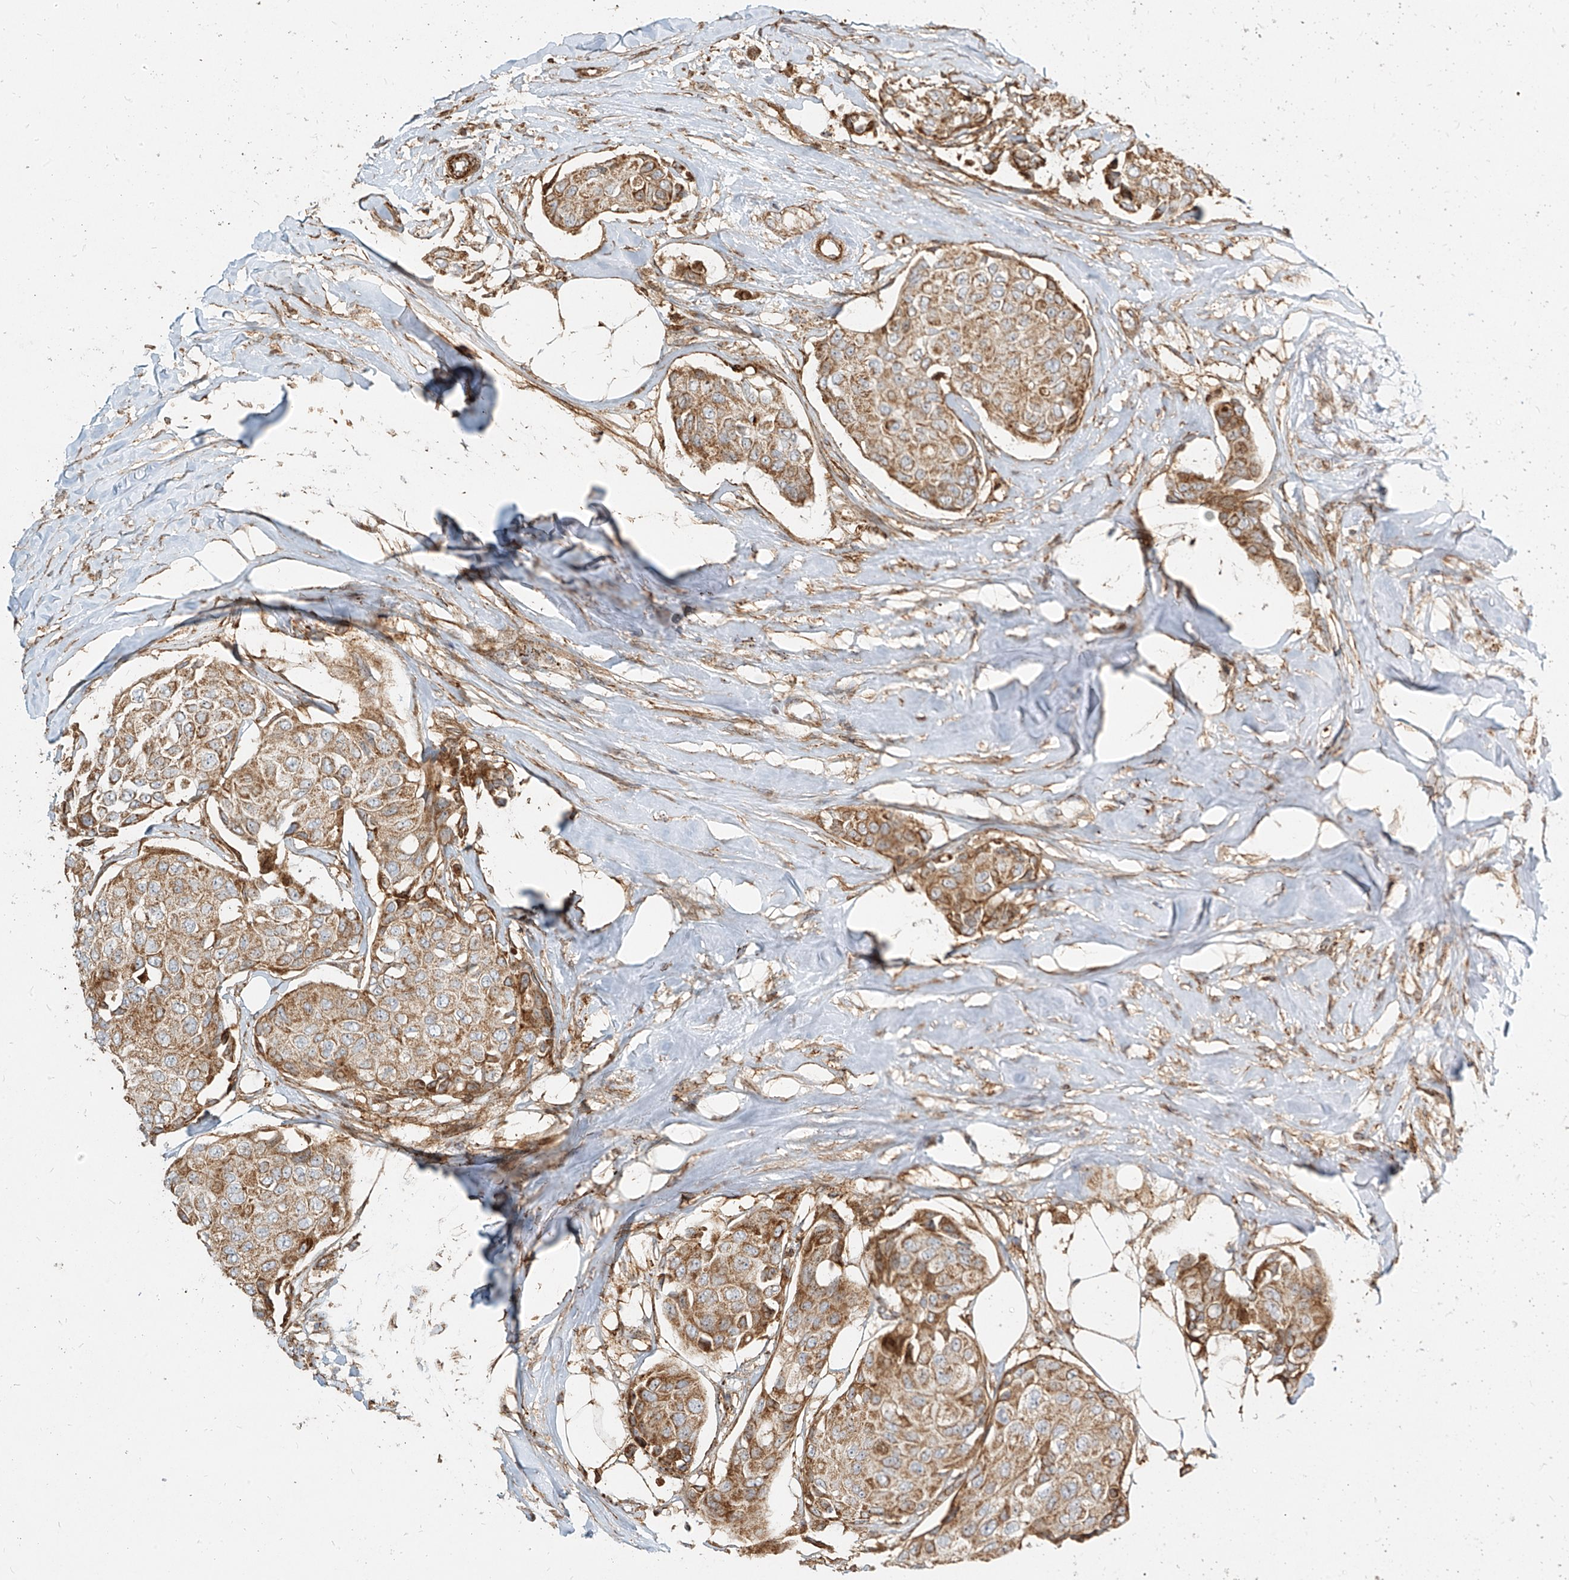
{"staining": {"intensity": "moderate", "quantity": ">75%", "location": "cytoplasmic/membranous"}, "tissue": "breast cancer", "cell_type": "Tumor cells", "image_type": "cancer", "snomed": [{"axis": "morphology", "description": "Duct carcinoma"}, {"axis": "topography", "description": "Breast"}], "caption": "Moderate cytoplasmic/membranous staining for a protein is present in about >75% of tumor cells of breast cancer (intraductal carcinoma) using immunohistochemistry (IHC).", "gene": "MTX2", "patient": {"sex": "female", "age": 80}}